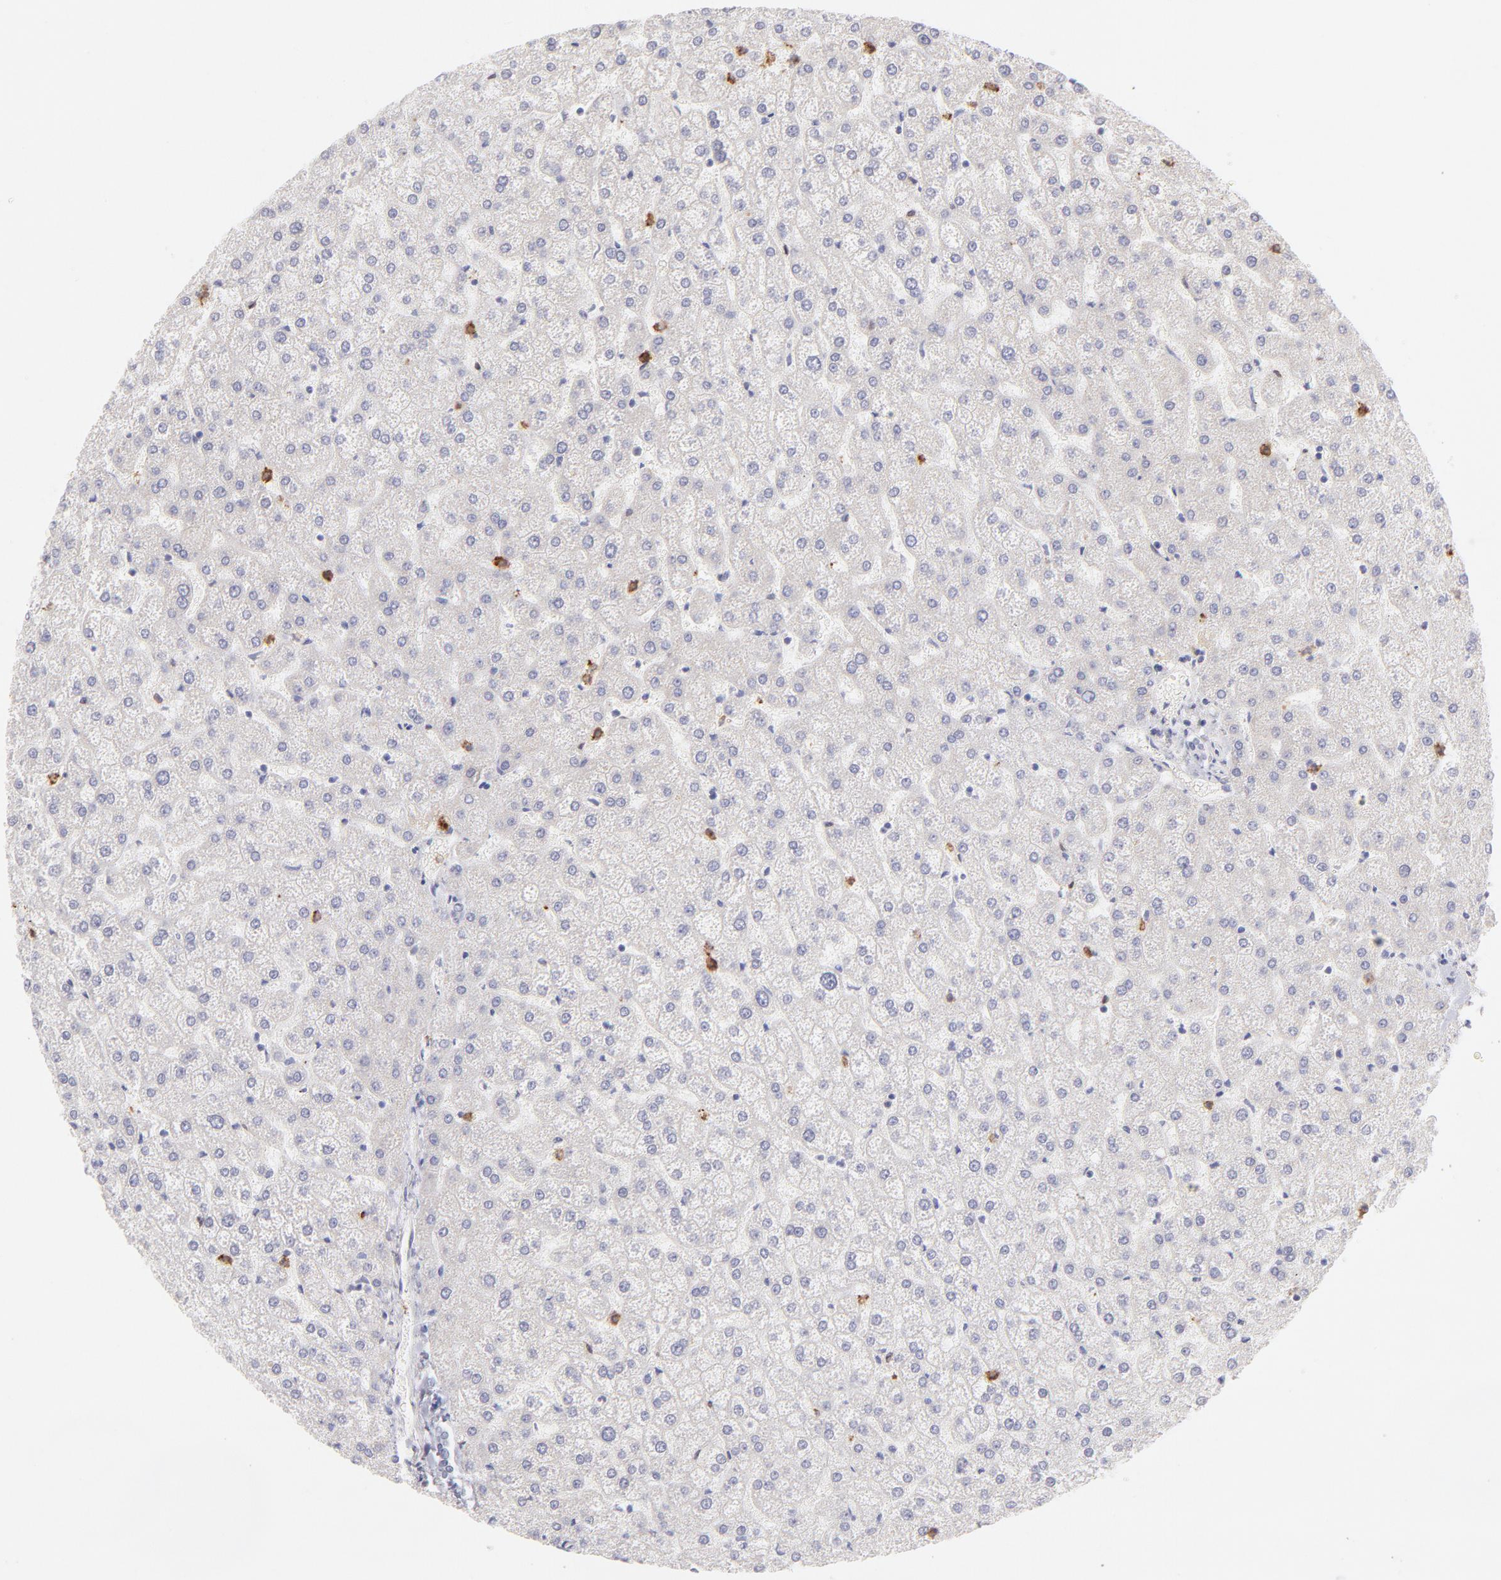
{"staining": {"intensity": "negative", "quantity": "none", "location": "none"}, "tissue": "liver", "cell_type": "Cholangiocytes", "image_type": "normal", "snomed": [{"axis": "morphology", "description": "Normal tissue, NOS"}, {"axis": "topography", "description": "Liver"}], "caption": "DAB immunohistochemical staining of unremarkable human liver demonstrates no significant expression in cholangiocytes.", "gene": "LTB4R", "patient": {"sex": "female", "age": 32}}